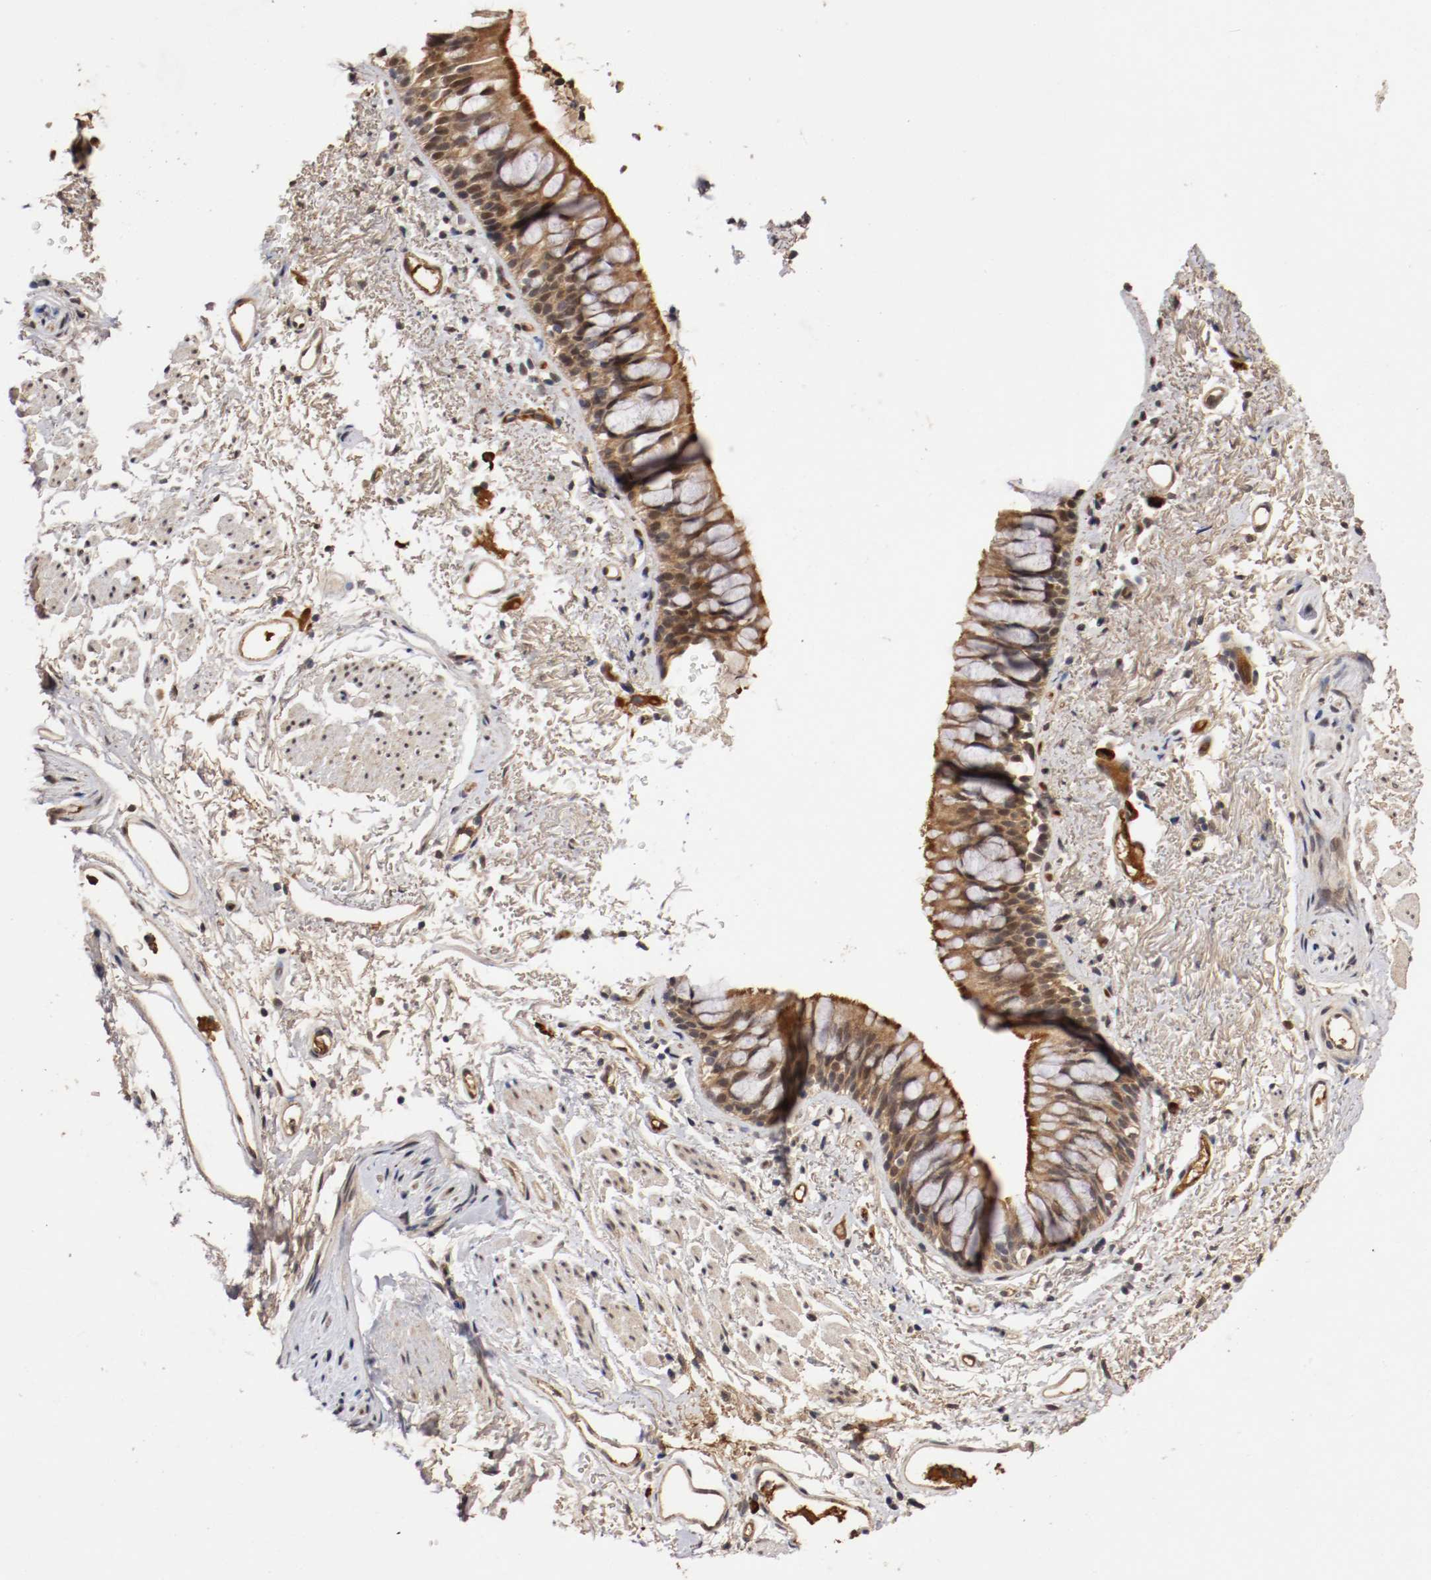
{"staining": {"intensity": "moderate", "quantity": ">75%", "location": "cytoplasmic/membranous,nuclear"}, "tissue": "bronchus", "cell_type": "Respiratory epithelial cells", "image_type": "normal", "snomed": [{"axis": "morphology", "description": "Normal tissue, NOS"}, {"axis": "topography", "description": "Bronchus"}], "caption": "The immunohistochemical stain highlights moderate cytoplasmic/membranous,nuclear staining in respiratory epithelial cells of normal bronchus. (DAB IHC, brown staining for protein, blue staining for nuclei).", "gene": "DNMT3B", "patient": {"sex": "female", "age": 73}}